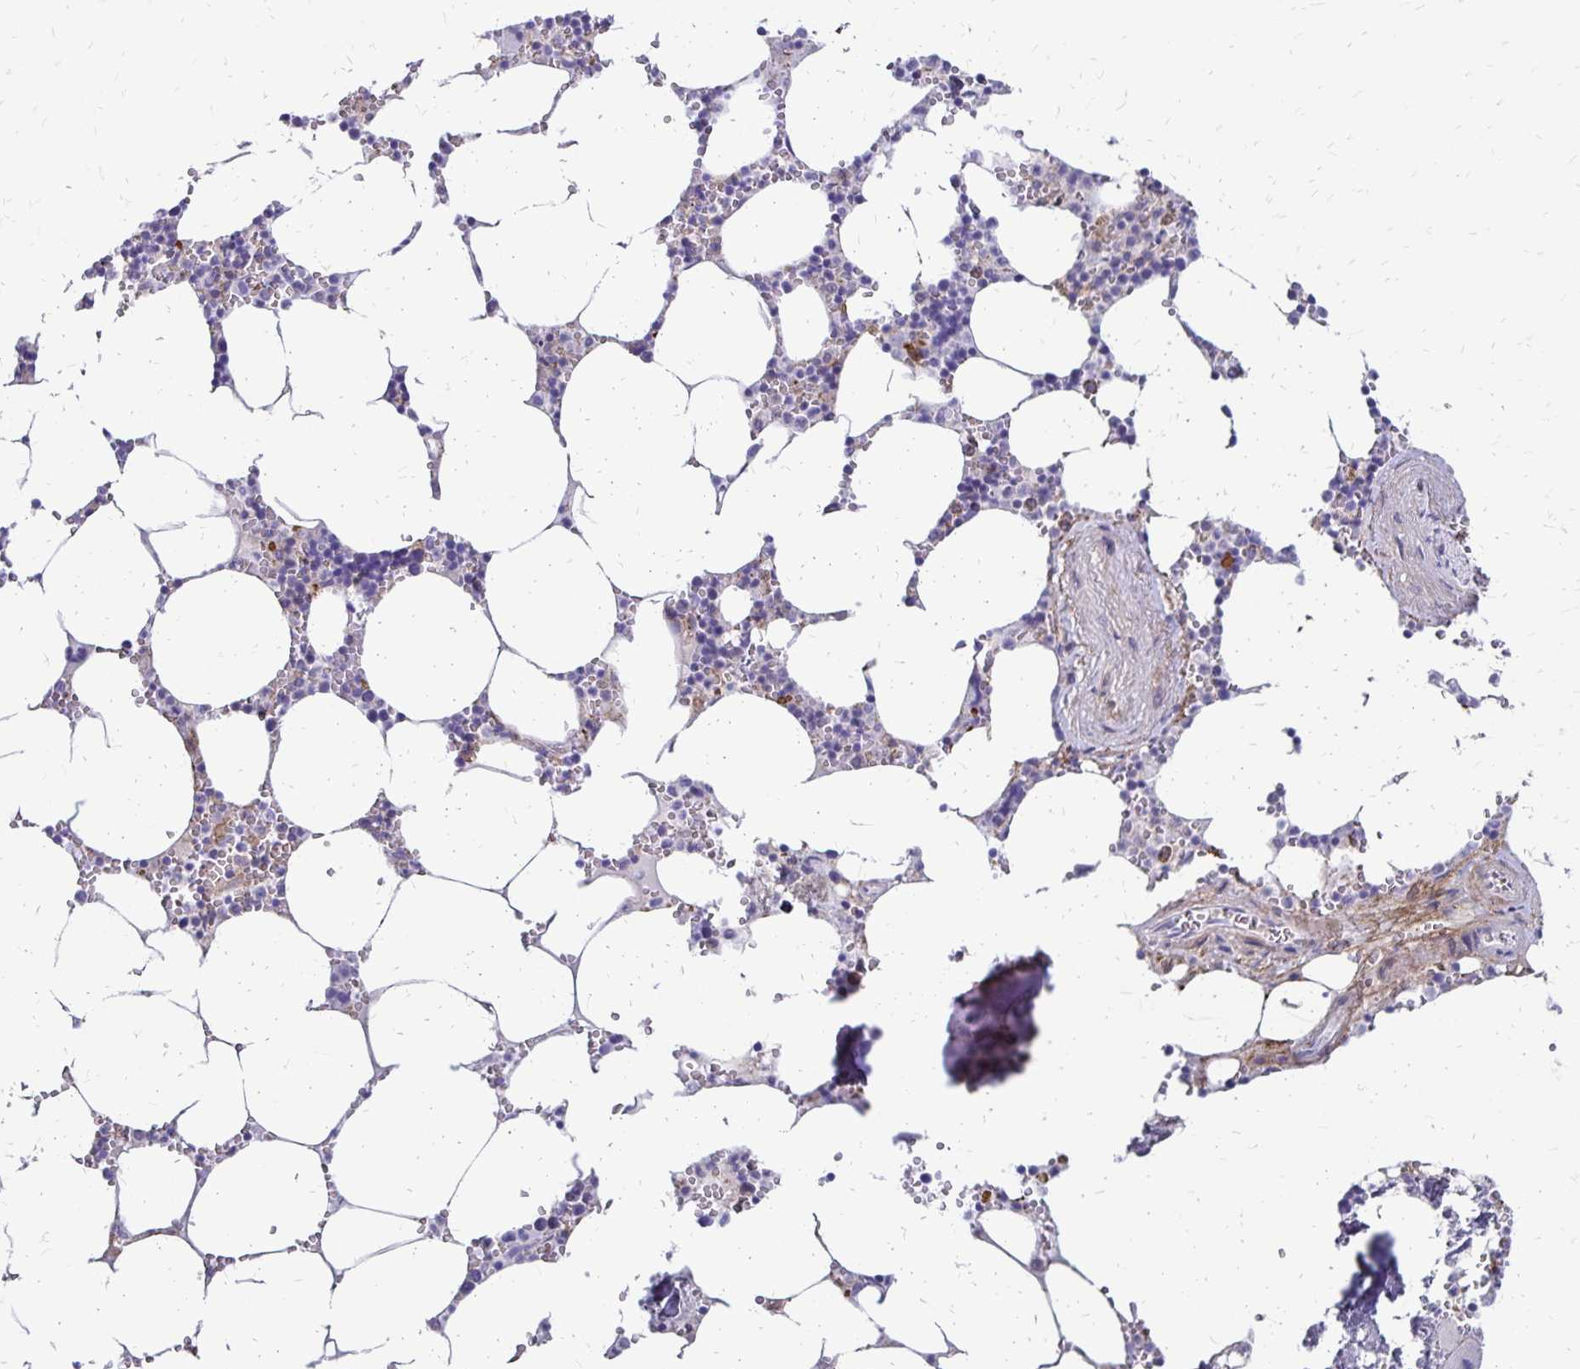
{"staining": {"intensity": "moderate", "quantity": "<25%", "location": "cytoplasmic/membranous"}, "tissue": "bone marrow", "cell_type": "Hematopoietic cells", "image_type": "normal", "snomed": [{"axis": "morphology", "description": "Normal tissue, NOS"}, {"axis": "topography", "description": "Bone marrow"}], "caption": "High-magnification brightfield microscopy of unremarkable bone marrow stained with DAB (brown) and counterstained with hematoxylin (blue). hematopoietic cells exhibit moderate cytoplasmic/membranous staining is present in about<25% of cells.", "gene": "TNS3", "patient": {"sex": "male", "age": 54}}